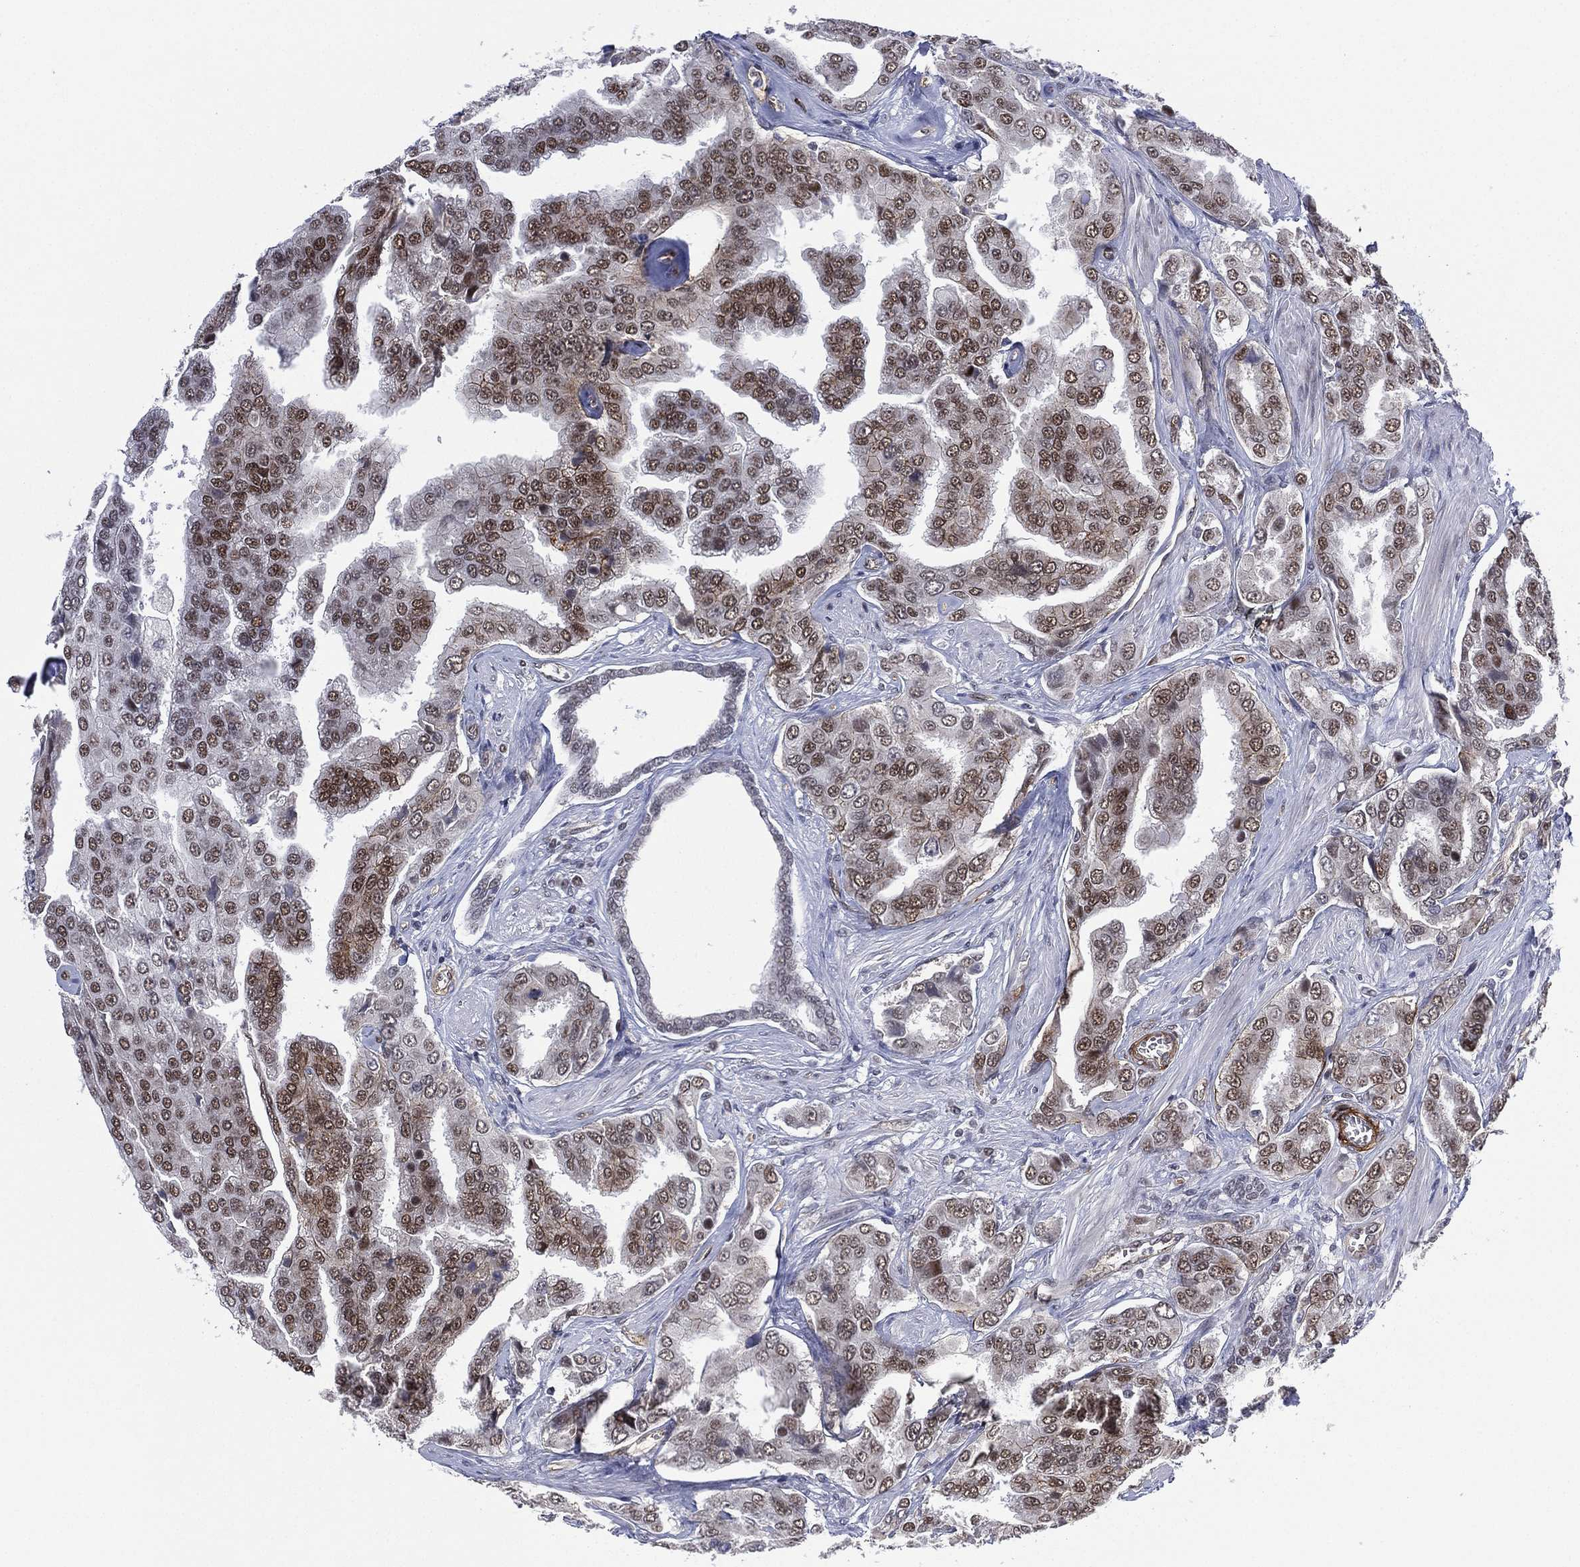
{"staining": {"intensity": "strong", "quantity": "25%-75%", "location": "nuclear"}, "tissue": "prostate cancer", "cell_type": "Tumor cells", "image_type": "cancer", "snomed": [{"axis": "morphology", "description": "Adenocarcinoma, NOS"}, {"axis": "topography", "description": "Prostate and seminal vesicle, NOS"}, {"axis": "topography", "description": "Prostate"}], "caption": "A high amount of strong nuclear staining is identified in about 25%-75% of tumor cells in prostate cancer tissue.", "gene": "GSE1", "patient": {"sex": "male", "age": 69}}